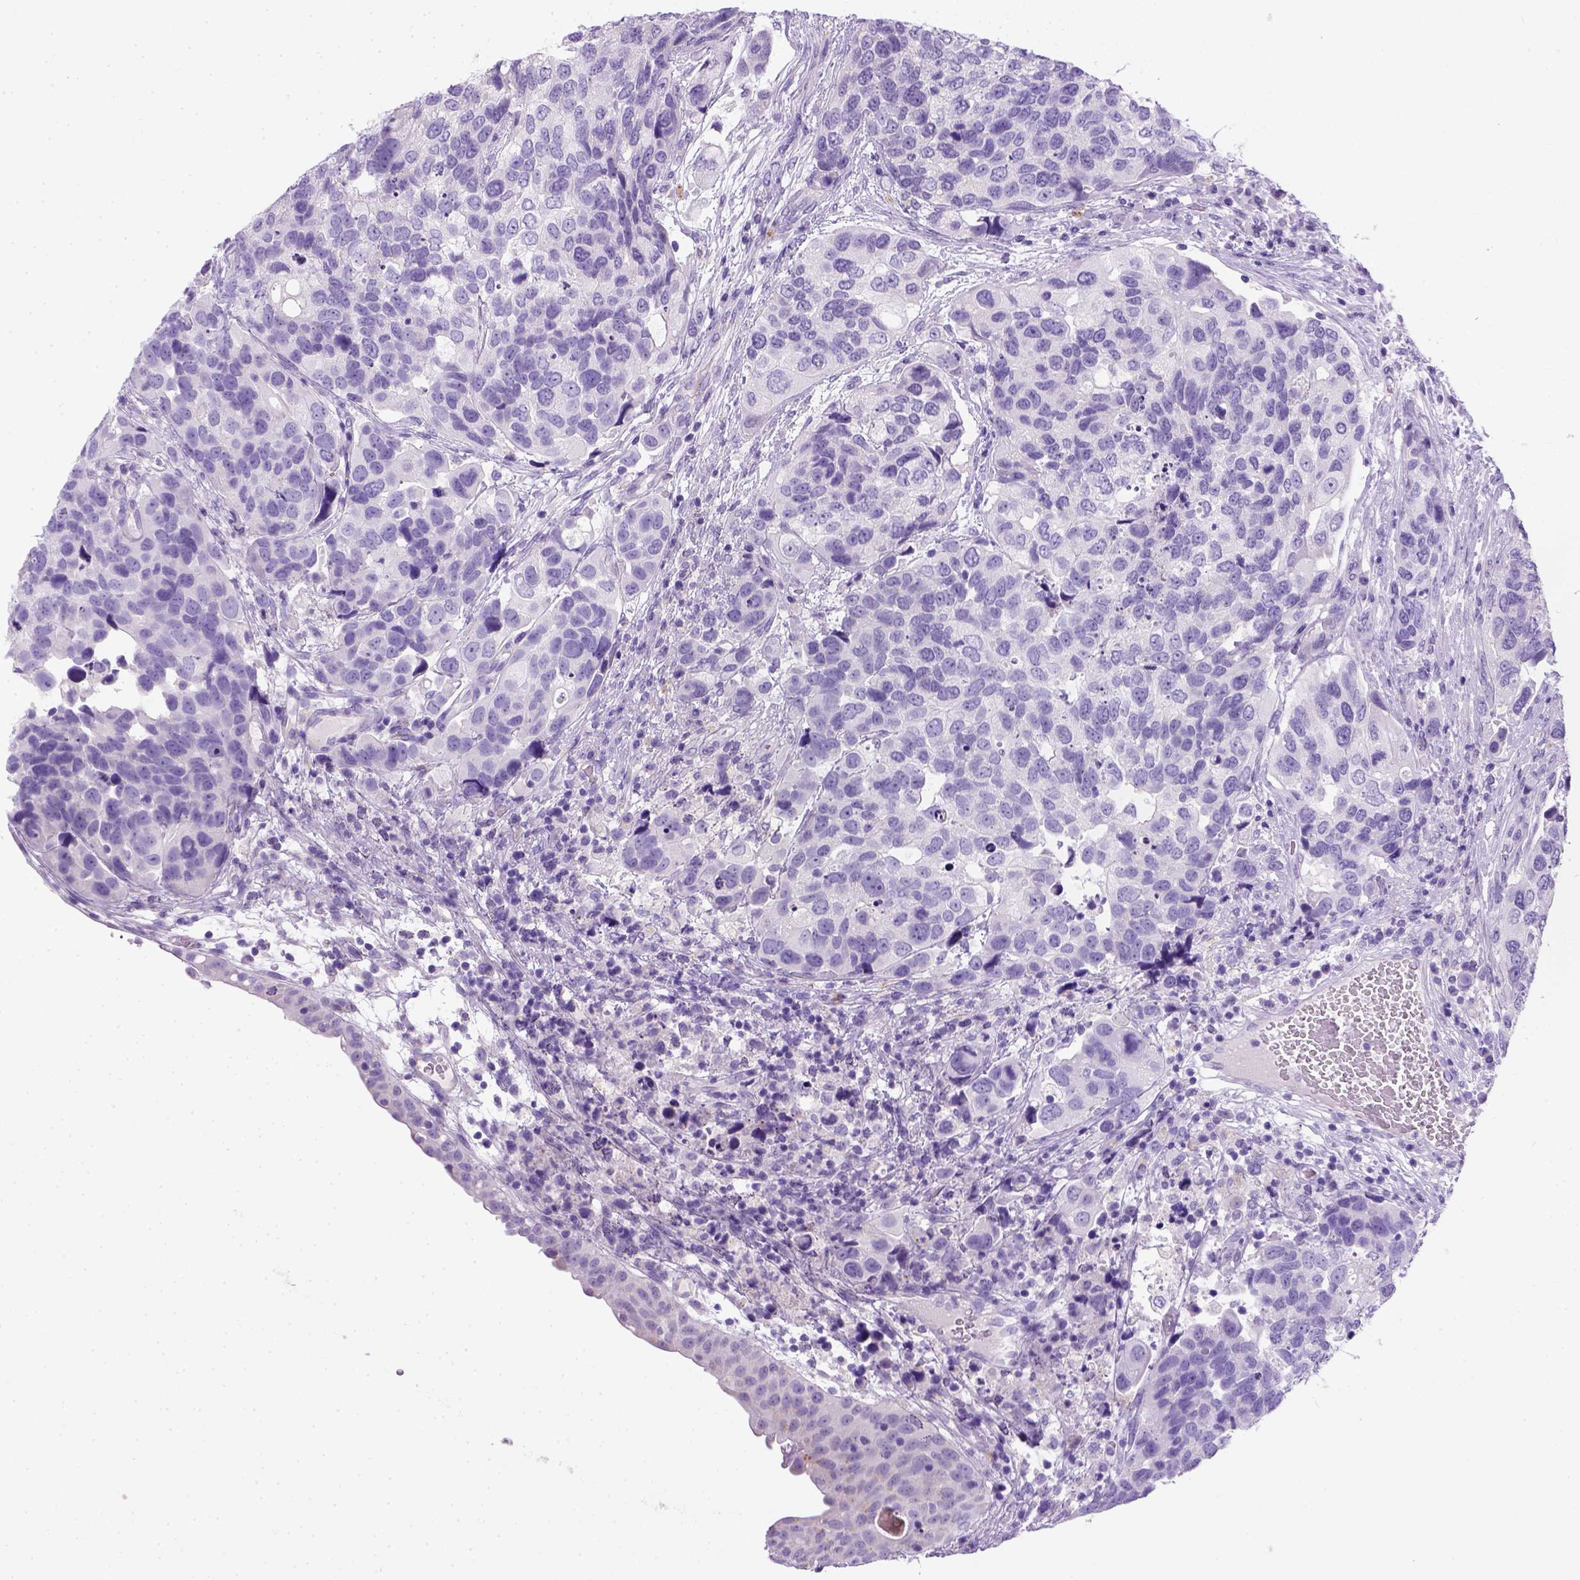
{"staining": {"intensity": "negative", "quantity": "none", "location": "none"}, "tissue": "urothelial cancer", "cell_type": "Tumor cells", "image_type": "cancer", "snomed": [{"axis": "morphology", "description": "Urothelial carcinoma, High grade"}, {"axis": "topography", "description": "Urinary bladder"}], "caption": "The immunohistochemistry micrograph has no significant positivity in tumor cells of urothelial carcinoma (high-grade) tissue.", "gene": "KRT71", "patient": {"sex": "male", "age": 60}}